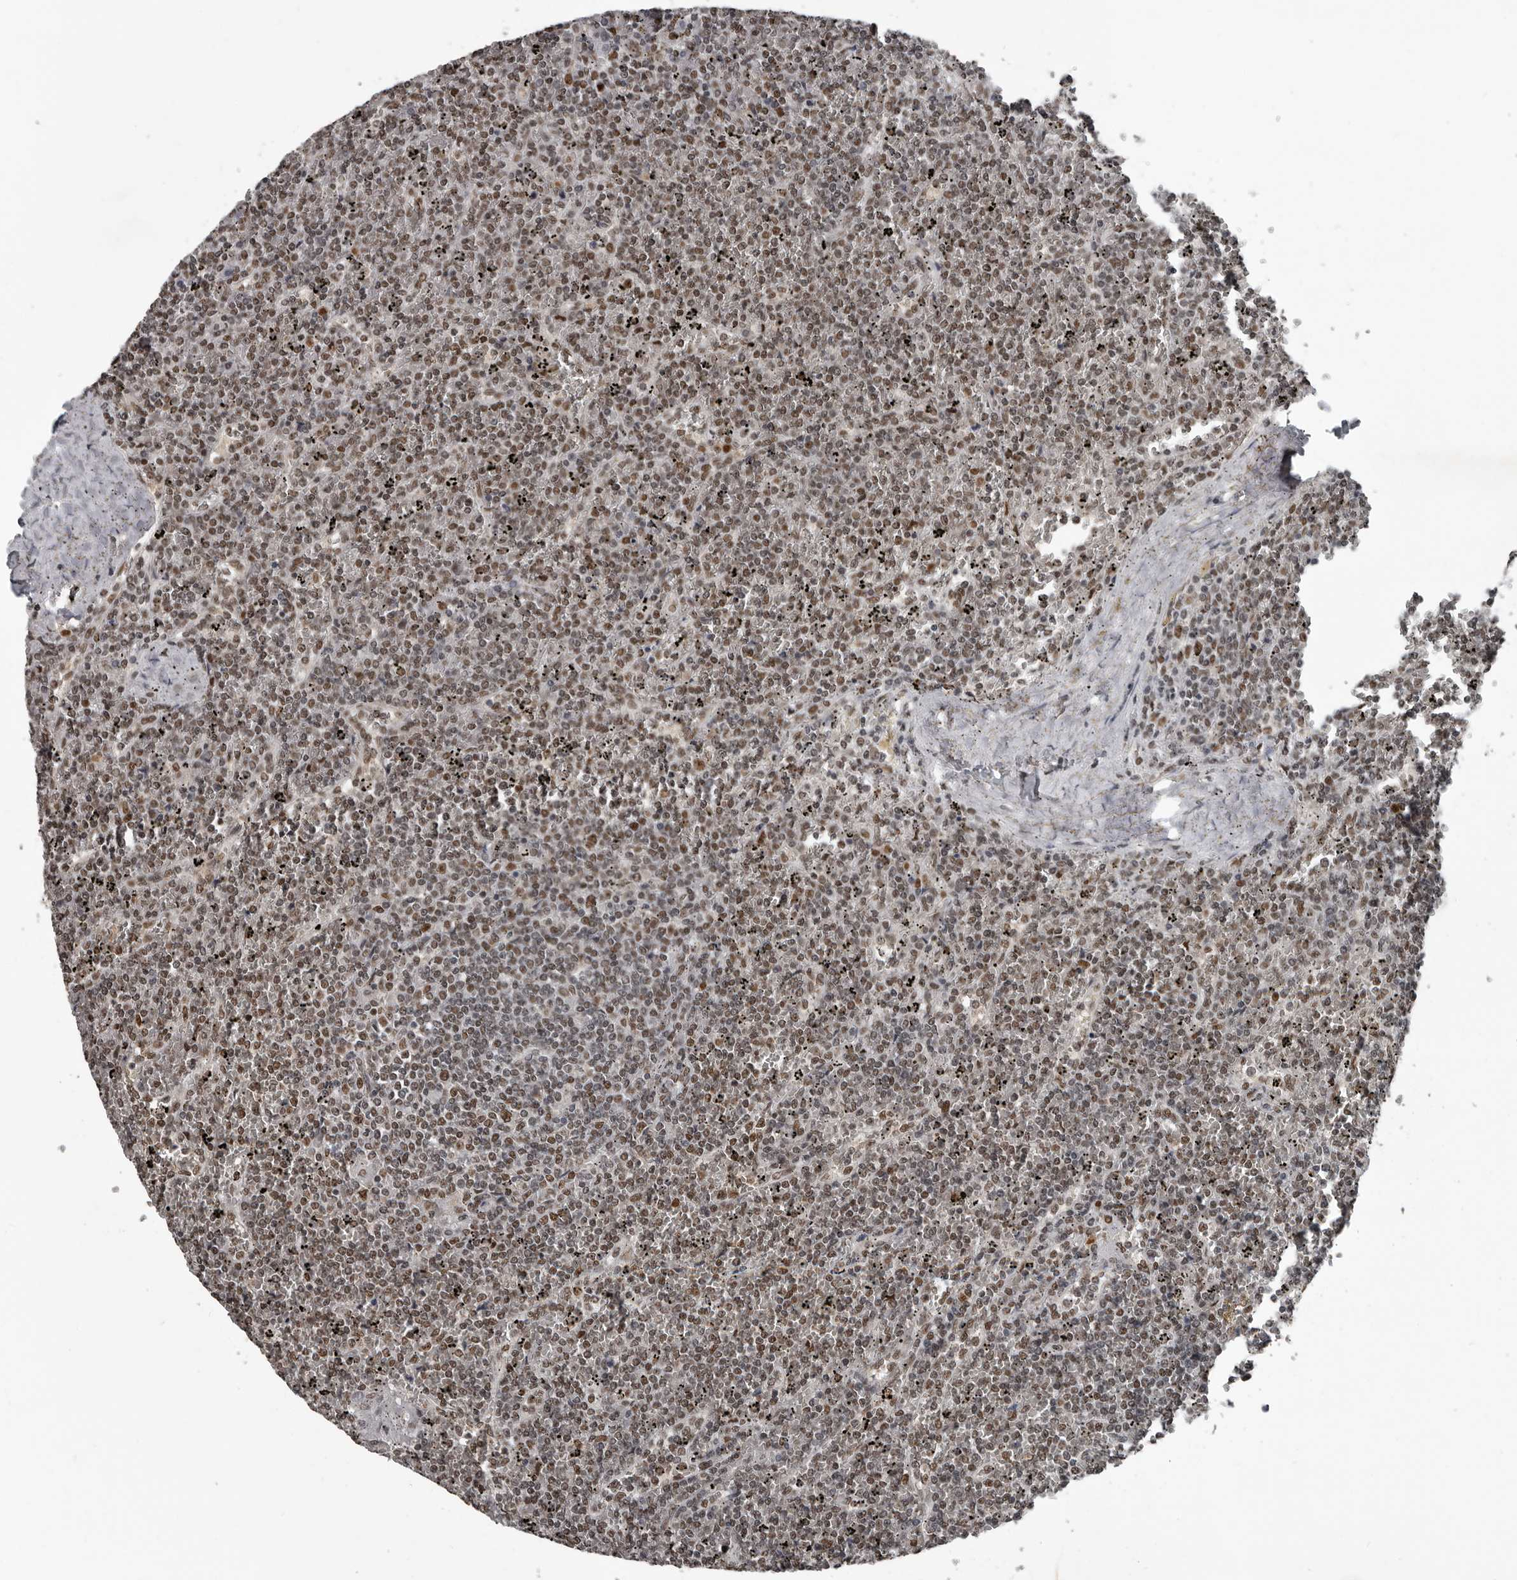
{"staining": {"intensity": "moderate", "quantity": ">75%", "location": "nuclear"}, "tissue": "lymphoma", "cell_type": "Tumor cells", "image_type": "cancer", "snomed": [{"axis": "morphology", "description": "Malignant lymphoma, non-Hodgkin's type, Low grade"}, {"axis": "topography", "description": "Spleen"}], "caption": "Protein expression analysis of low-grade malignant lymphoma, non-Hodgkin's type demonstrates moderate nuclear positivity in about >75% of tumor cells.", "gene": "CHD1L", "patient": {"sex": "female", "age": 19}}